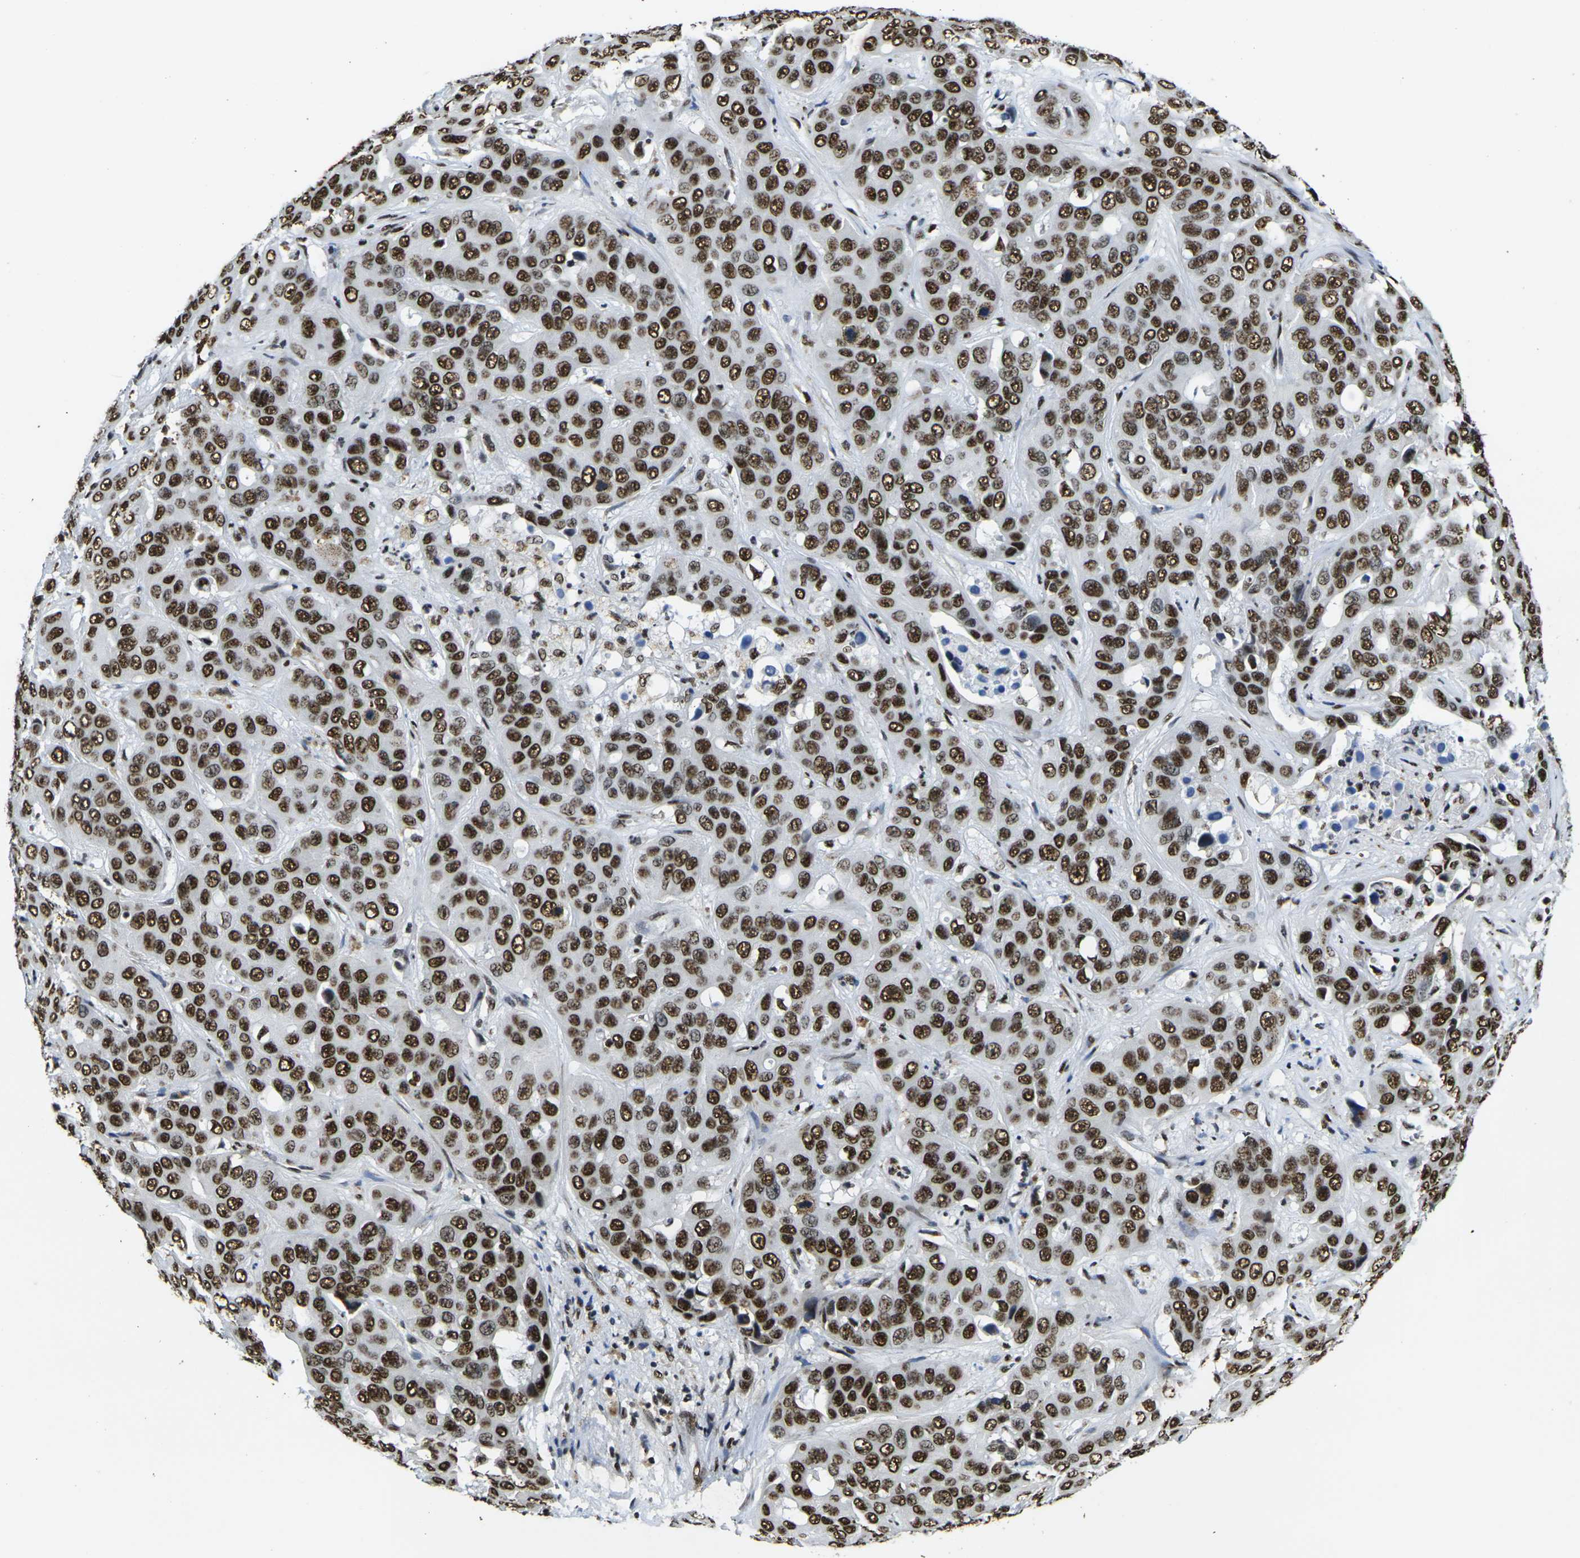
{"staining": {"intensity": "strong", "quantity": ">75%", "location": "nuclear"}, "tissue": "liver cancer", "cell_type": "Tumor cells", "image_type": "cancer", "snomed": [{"axis": "morphology", "description": "Cholangiocarcinoma"}, {"axis": "topography", "description": "Liver"}], "caption": "Immunohistochemical staining of liver cancer shows high levels of strong nuclear protein positivity in about >75% of tumor cells.", "gene": "SMARCC1", "patient": {"sex": "female", "age": 52}}